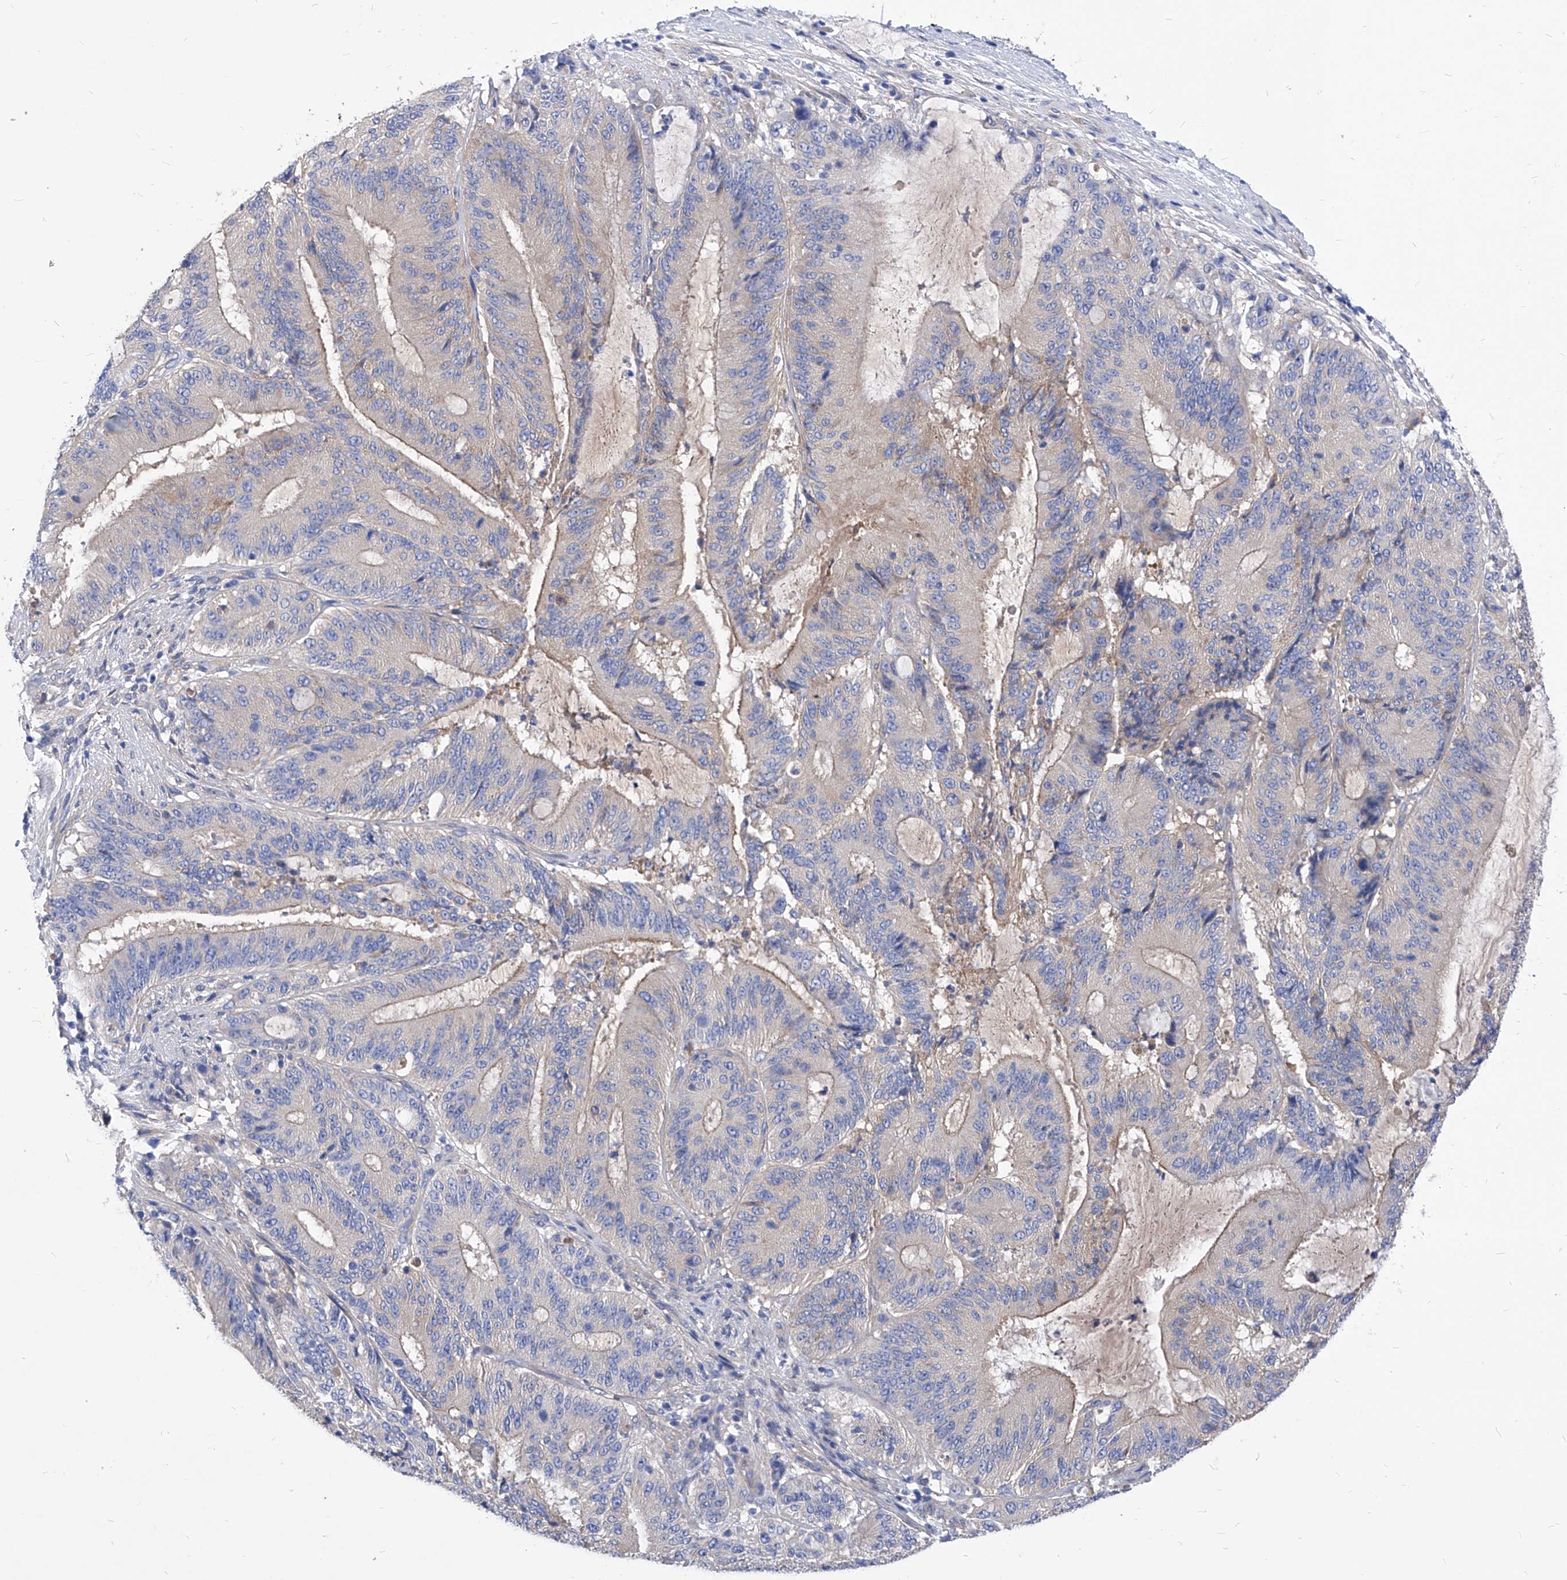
{"staining": {"intensity": "weak", "quantity": "25%-75%", "location": "cytoplasmic/membranous"}, "tissue": "liver cancer", "cell_type": "Tumor cells", "image_type": "cancer", "snomed": [{"axis": "morphology", "description": "Normal tissue, NOS"}, {"axis": "morphology", "description": "Cholangiocarcinoma"}, {"axis": "topography", "description": "Liver"}, {"axis": "topography", "description": "Peripheral nerve tissue"}], "caption": "DAB (3,3'-diaminobenzidine) immunohistochemical staining of human liver cancer (cholangiocarcinoma) reveals weak cytoplasmic/membranous protein staining in approximately 25%-75% of tumor cells.", "gene": "XPNPEP1", "patient": {"sex": "female", "age": 73}}